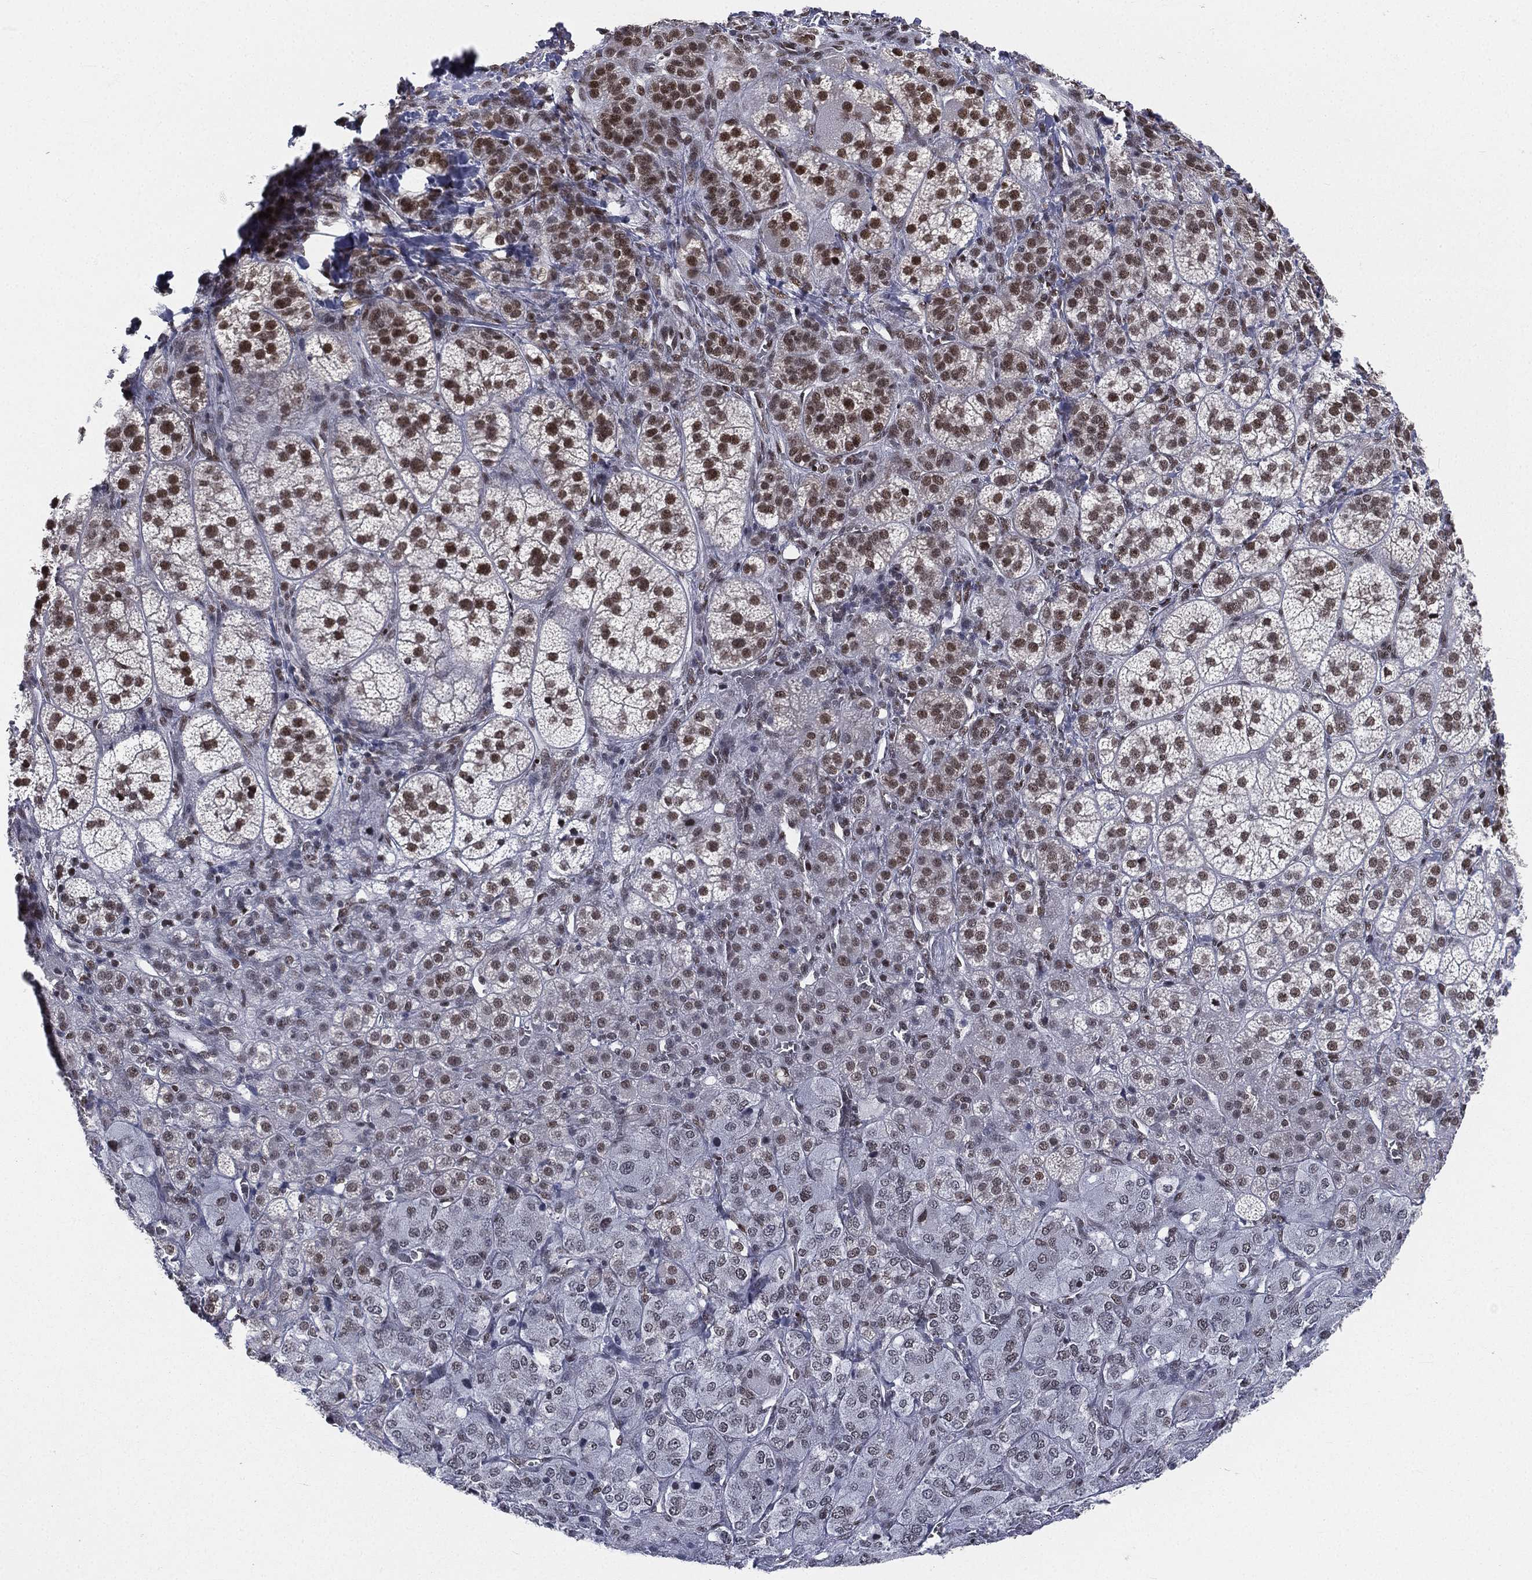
{"staining": {"intensity": "strong", "quantity": "25%-75%", "location": "nuclear"}, "tissue": "adrenal gland", "cell_type": "Glandular cells", "image_type": "normal", "snomed": [{"axis": "morphology", "description": "Normal tissue, NOS"}, {"axis": "topography", "description": "Adrenal gland"}], "caption": "Glandular cells show high levels of strong nuclear staining in about 25%-75% of cells in normal human adrenal gland. The protein is stained brown, and the nuclei are stained in blue (DAB (3,3'-diaminobenzidine) IHC with brightfield microscopy, high magnification).", "gene": "FUBP3", "patient": {"sex": "female", "age": 60}}